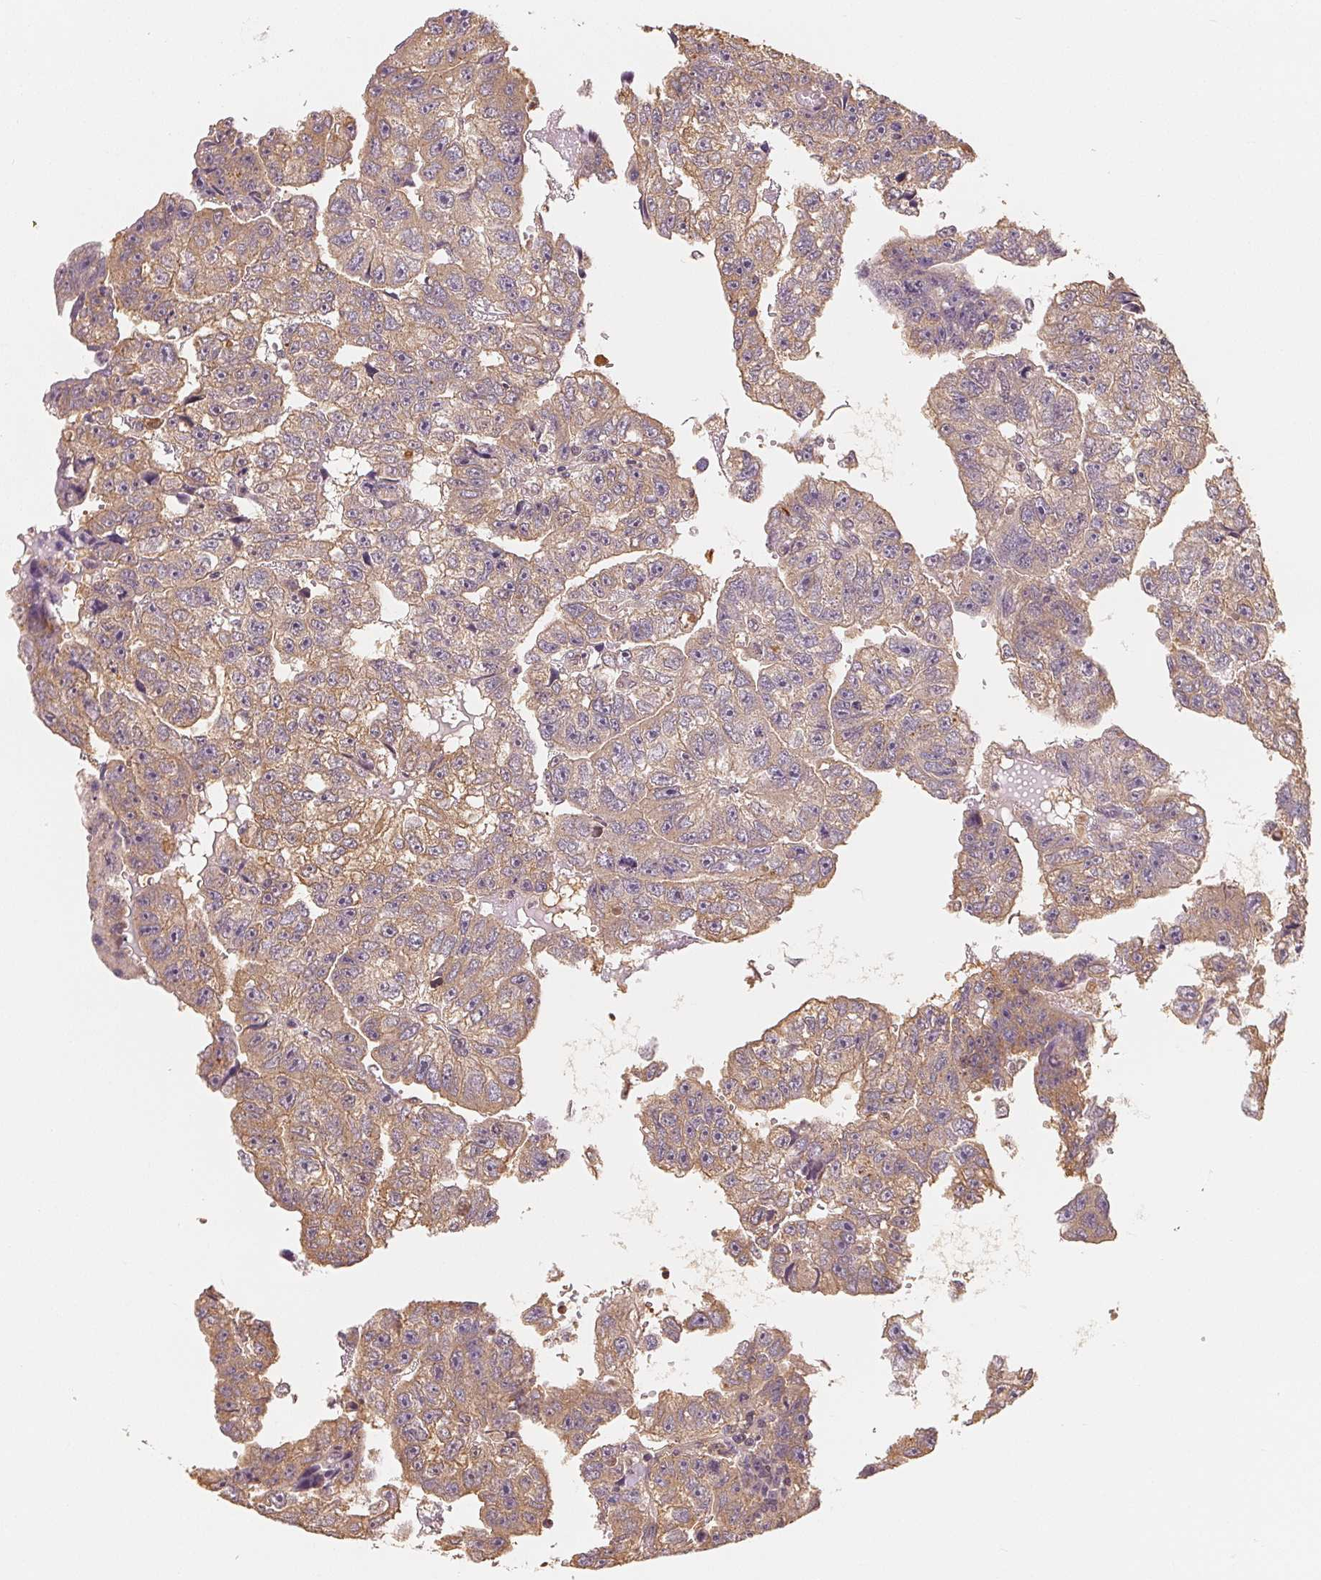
{"staining": {"intensity": "weak", "quantity": ">75%", "location": "cytoplasmic/membranous"}, "tissue": "testis cancer", "cell_type": "Tumor cells", "image_type": "cancer", "snomed": [{"axis": "morphology", "description": "Carcinoma, Embryonal, NOS"}, {"axis": "topography", "description": "Testis"}], "caption": "High-power microscopy captured an immunohistochemistry (IHC) micrograph of embryonal carcinoma (testis), revealing weak cytoplasmic/membranous positivity in approximately >75% of tumor cells.", "gene": "GUSB", "patient": {"sex": "male", "age": 20}}